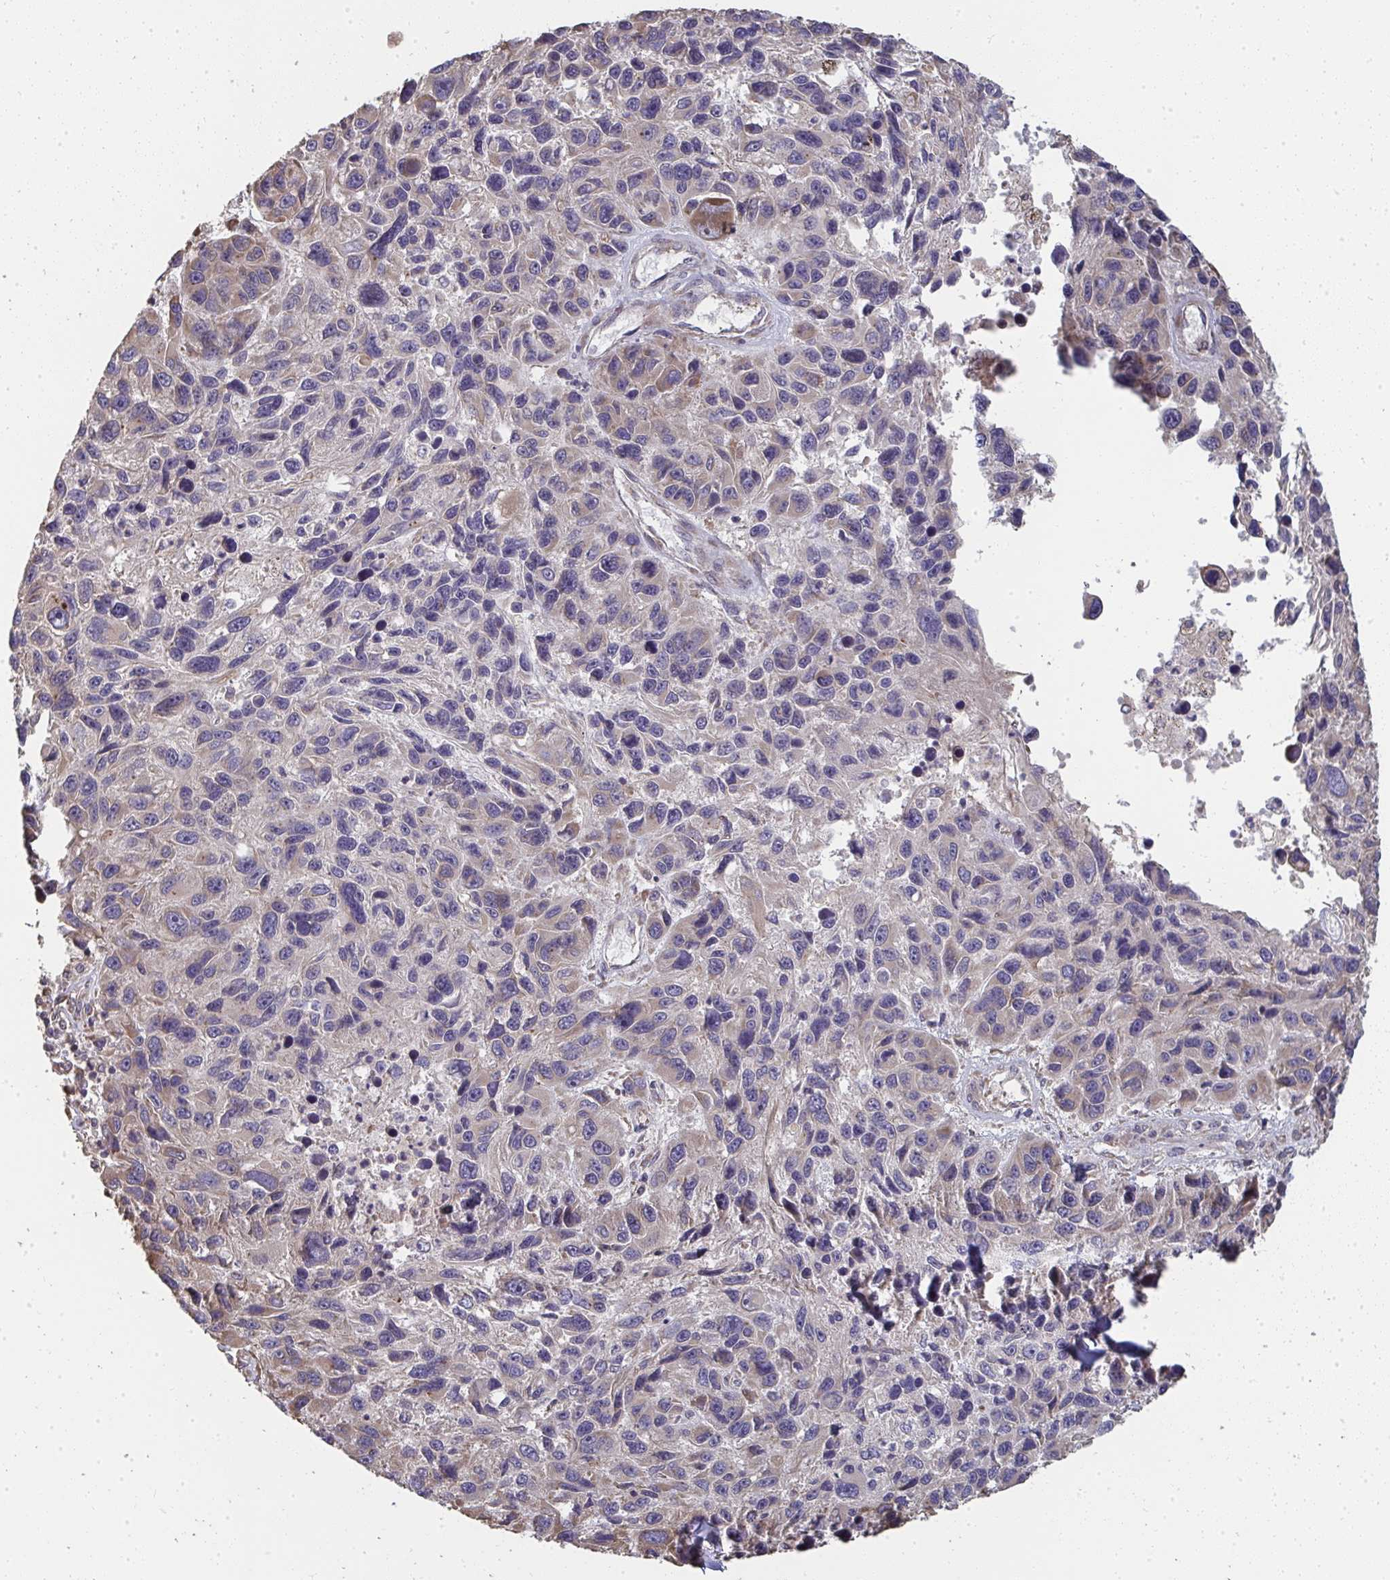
{"staining": {"intensity": "weak", "quantity": "<25%", "location": "cytoplasmic/membranous"}, "tissue": "melanoma", "cell_type": "Tumor cells", "image_type": "cancer", "snomed": [{"axis": "morphology", "description": "Malignant melanoma, NOS"}, {"axis": "topography", "description": "Skin"}], "caption": "Tumor cells show no significant protein expression in melanoma.", "gene": "ZFYVE28", "patient": {"sex": "male", "age": 53}}